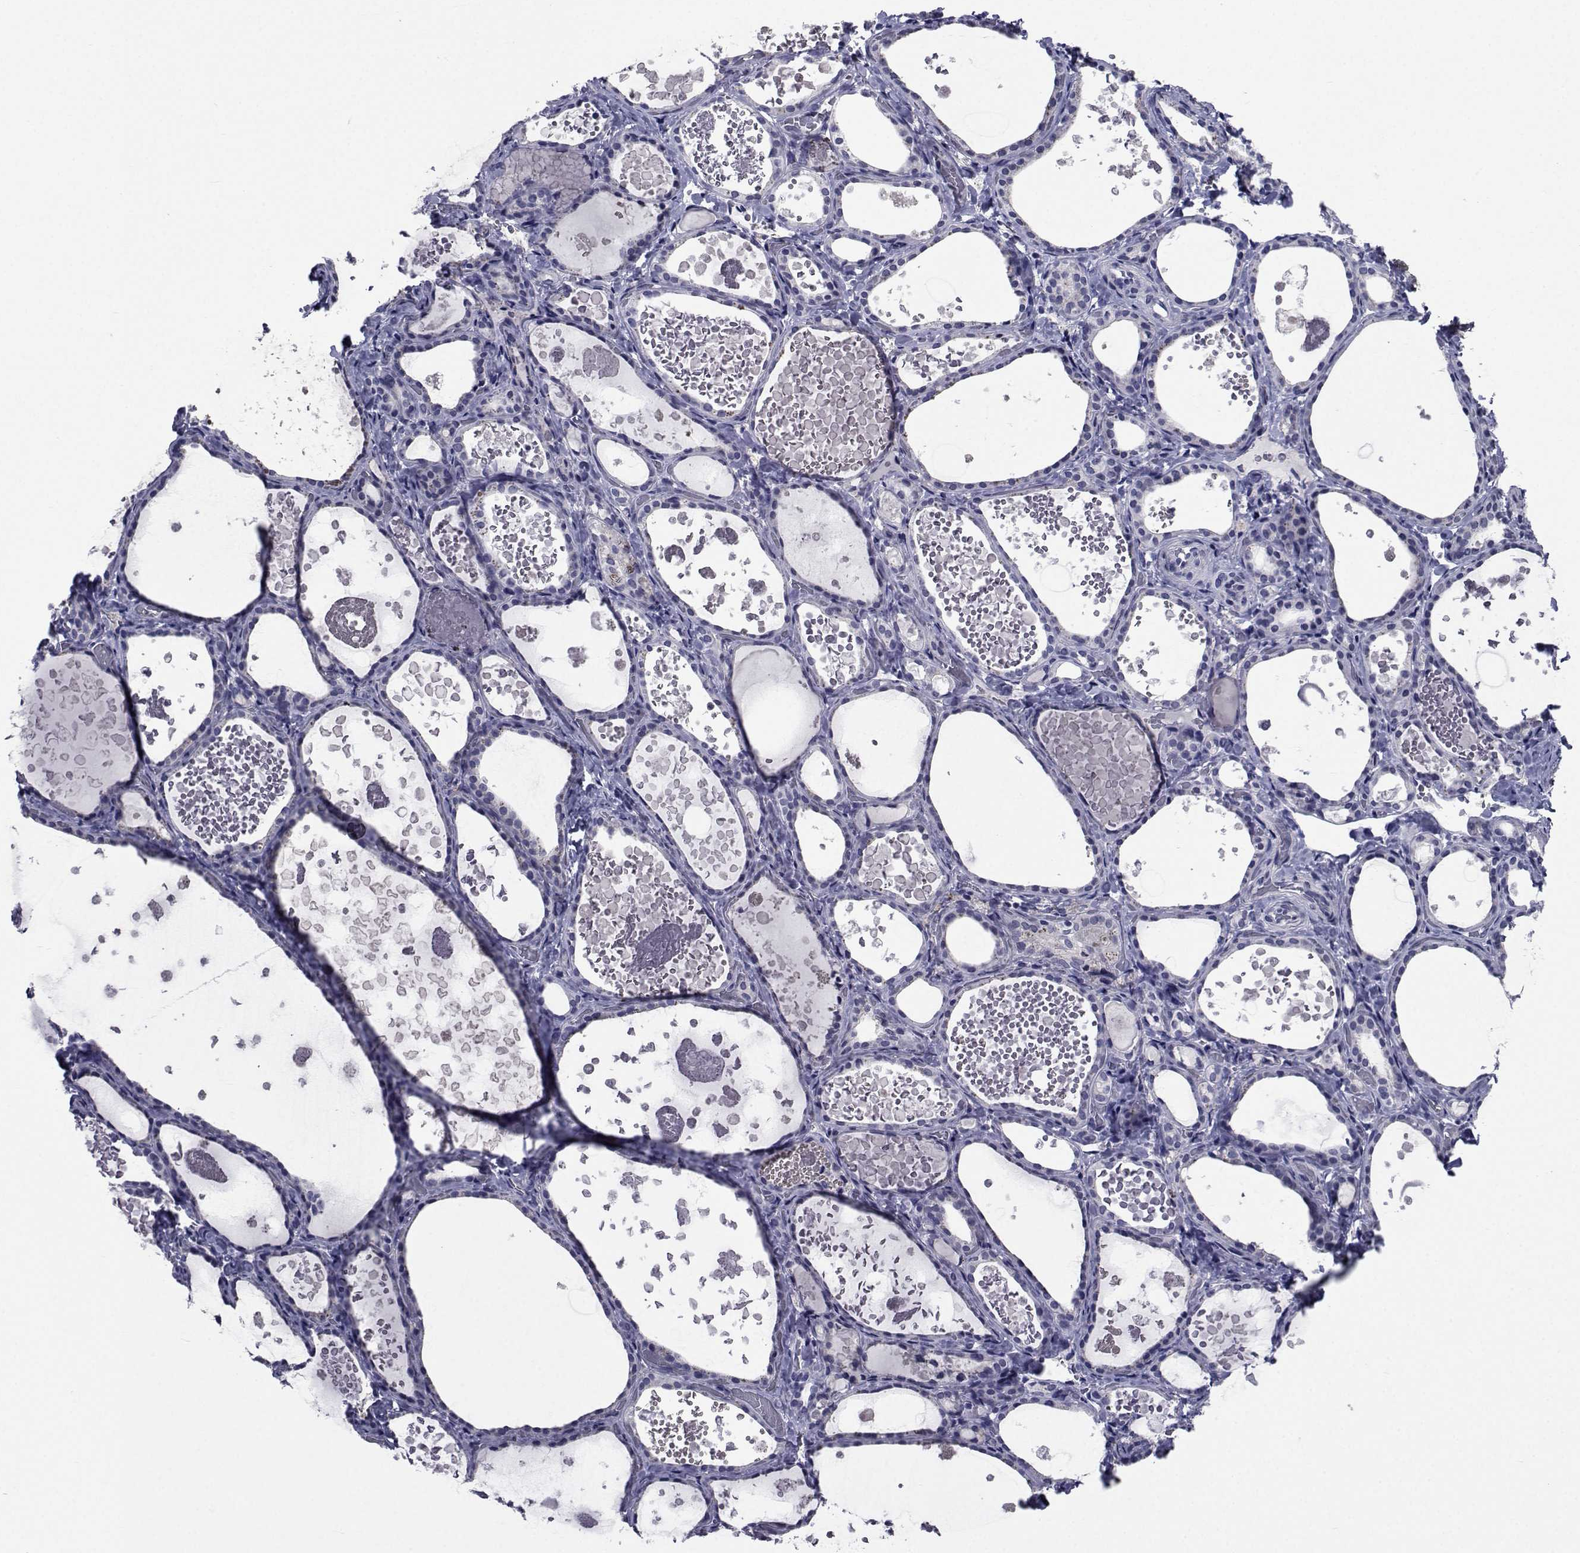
{"staining": {"intensity": "negative", "quantity": "none", "location": "none"}, "tissue": "thyroid gland", "cell_type": "Glandular cells", "image_type": "normal", "snomed": [{"axis": "morphology", "description": "Normal tissue, NOS"}, {"axis": "topography", "description": "Thyroid gland"}], "caption": "Immunohistochemistry (IHC) image of normal thyroid gland: human thyroid gland stained with DAB (3,3'-diaminobenzidine) displays no significant protein staining in glandular cells.", "gene": "SEMA5B", "patient": {"sex": "female", "age": 56}}